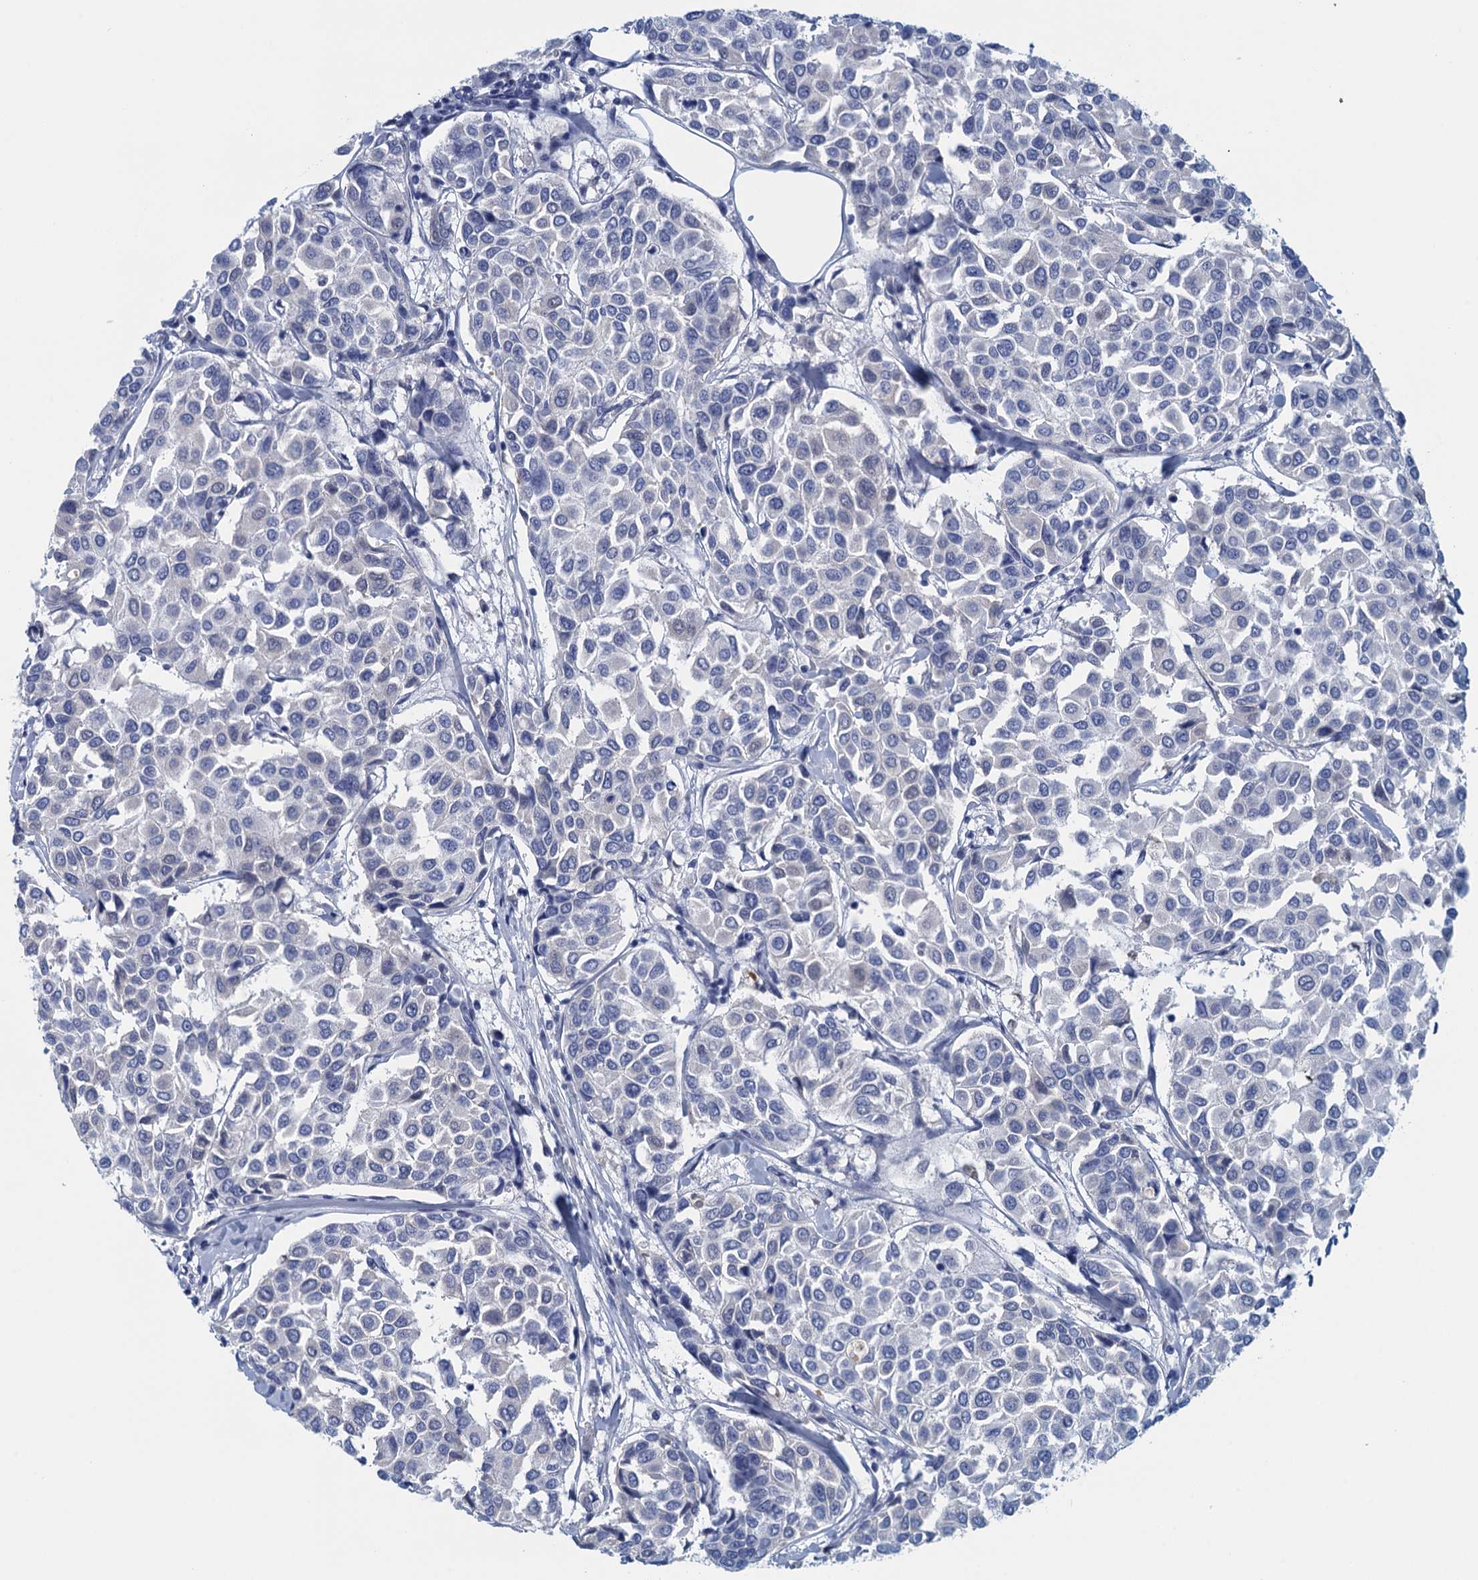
{"staining": {"intensity": "negative", "quantity": "none", "location": "none"}, "tissue": "breast cancer", "cell_type": "Tumor cells", "image_type": "cancer", "snomed": [{"axis": "morphology", "description": "Duct carcinoma"}, {"axis": "topography", "description": "Breast"}], "caption": "Immunohistochemical staining of breast invasive ductal carcinoma reveals no significant expression in tumor cells.", "gene": "CYP51A1", "patient": {"sex": "female", "age": 55}}